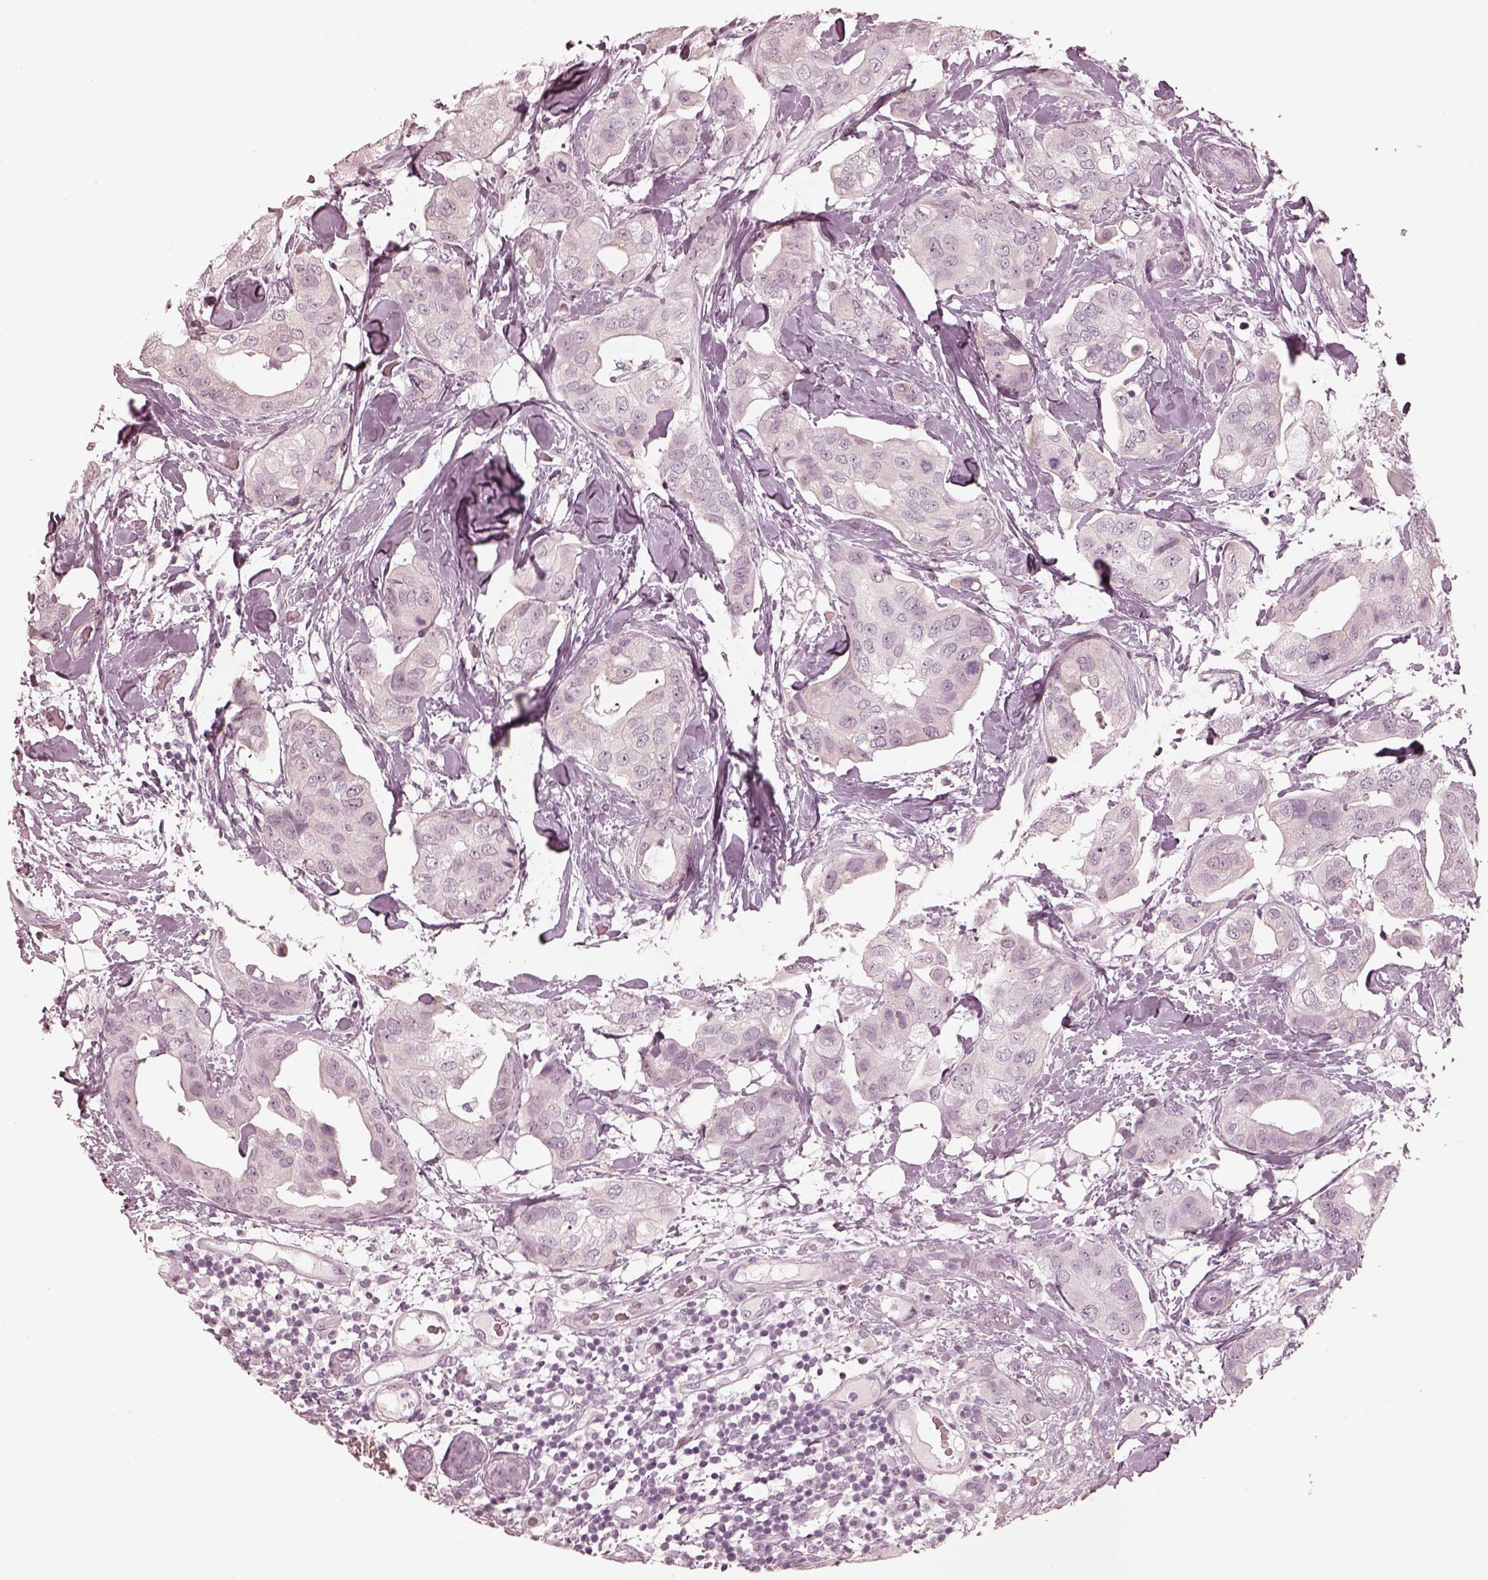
{"staining": {"intensity": "negative", "quantity": "none", "location": "none"}, "tissue": "breast cancer", "cell_type": "Tumor cells", "image_type": "cancer", "snomed": [{"axis": "morphology", "description": "Normal tissue, NOS"}, {"axis": "morphology", "description": "Duct carcinoma"}, {"axis": "topography", "description": "Breast"}], "caption": "The photomicrograph exhibits no staining of tumor cells in breast infiltrating ductal carcinoma.", "gene": "CALR3", "patient": {"sex": "female", "age": 40}}